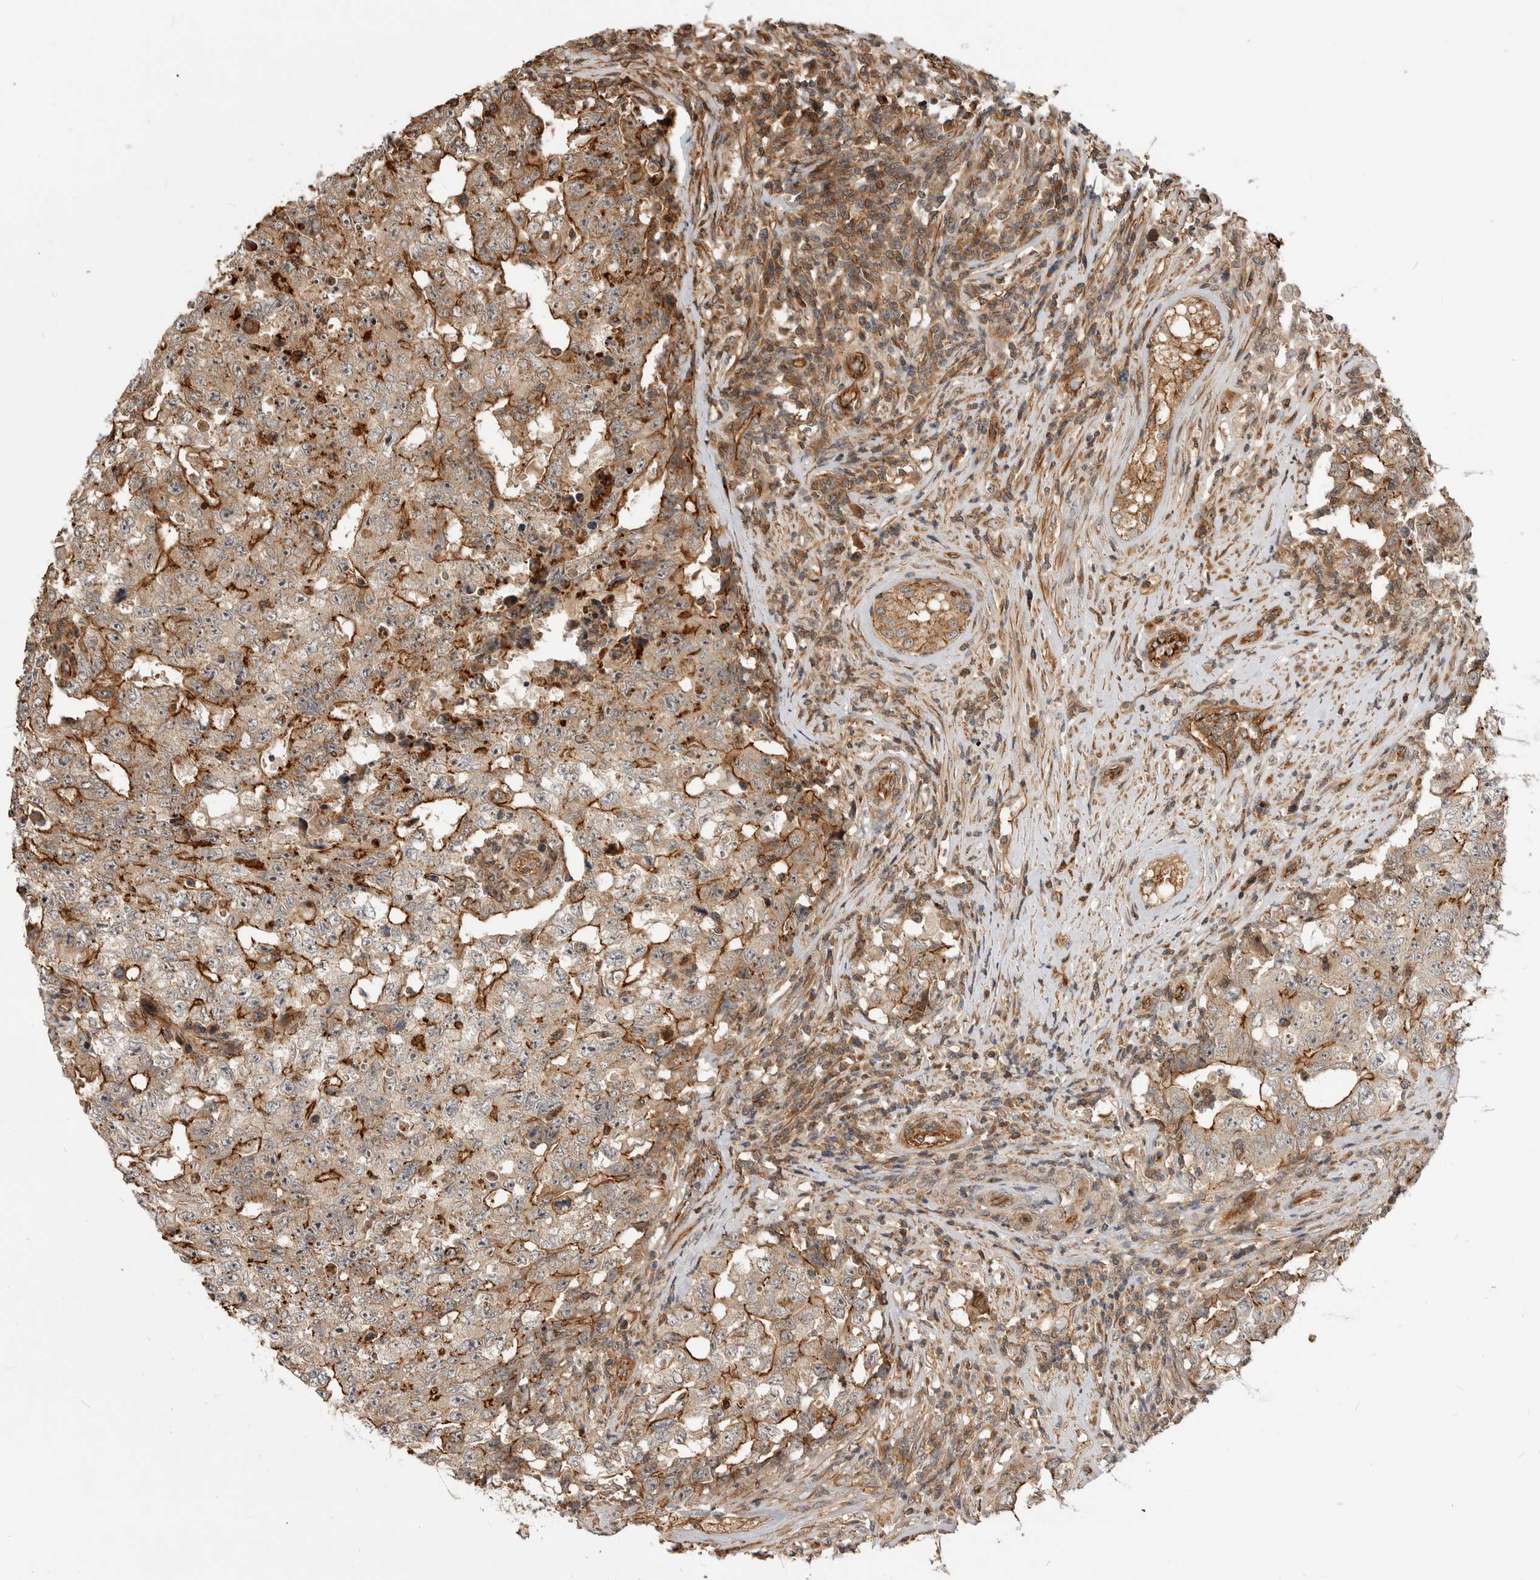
{"staining": {"intensity": "strong", "quantity": "25%-75%", "location": "cytoplasmic/membranous"}, "tissue": "testis cancer", "cell_type": "Tumor cells", "image_type": "cancer", "snomed": [{"axis": "morphology", "description": "Carcinoma, Embryonal, NOS"}, {"axis": "topography", "description": "Testis"}], "caption": "This is a micrograph of IHC staining of testis cancer (embryonal carcinoma), which shows strong expression in the cytoplasmic/membranous of tumor cells.", "gene": "GPATCH2", "patient": {"sex": "male", "age": 26}}